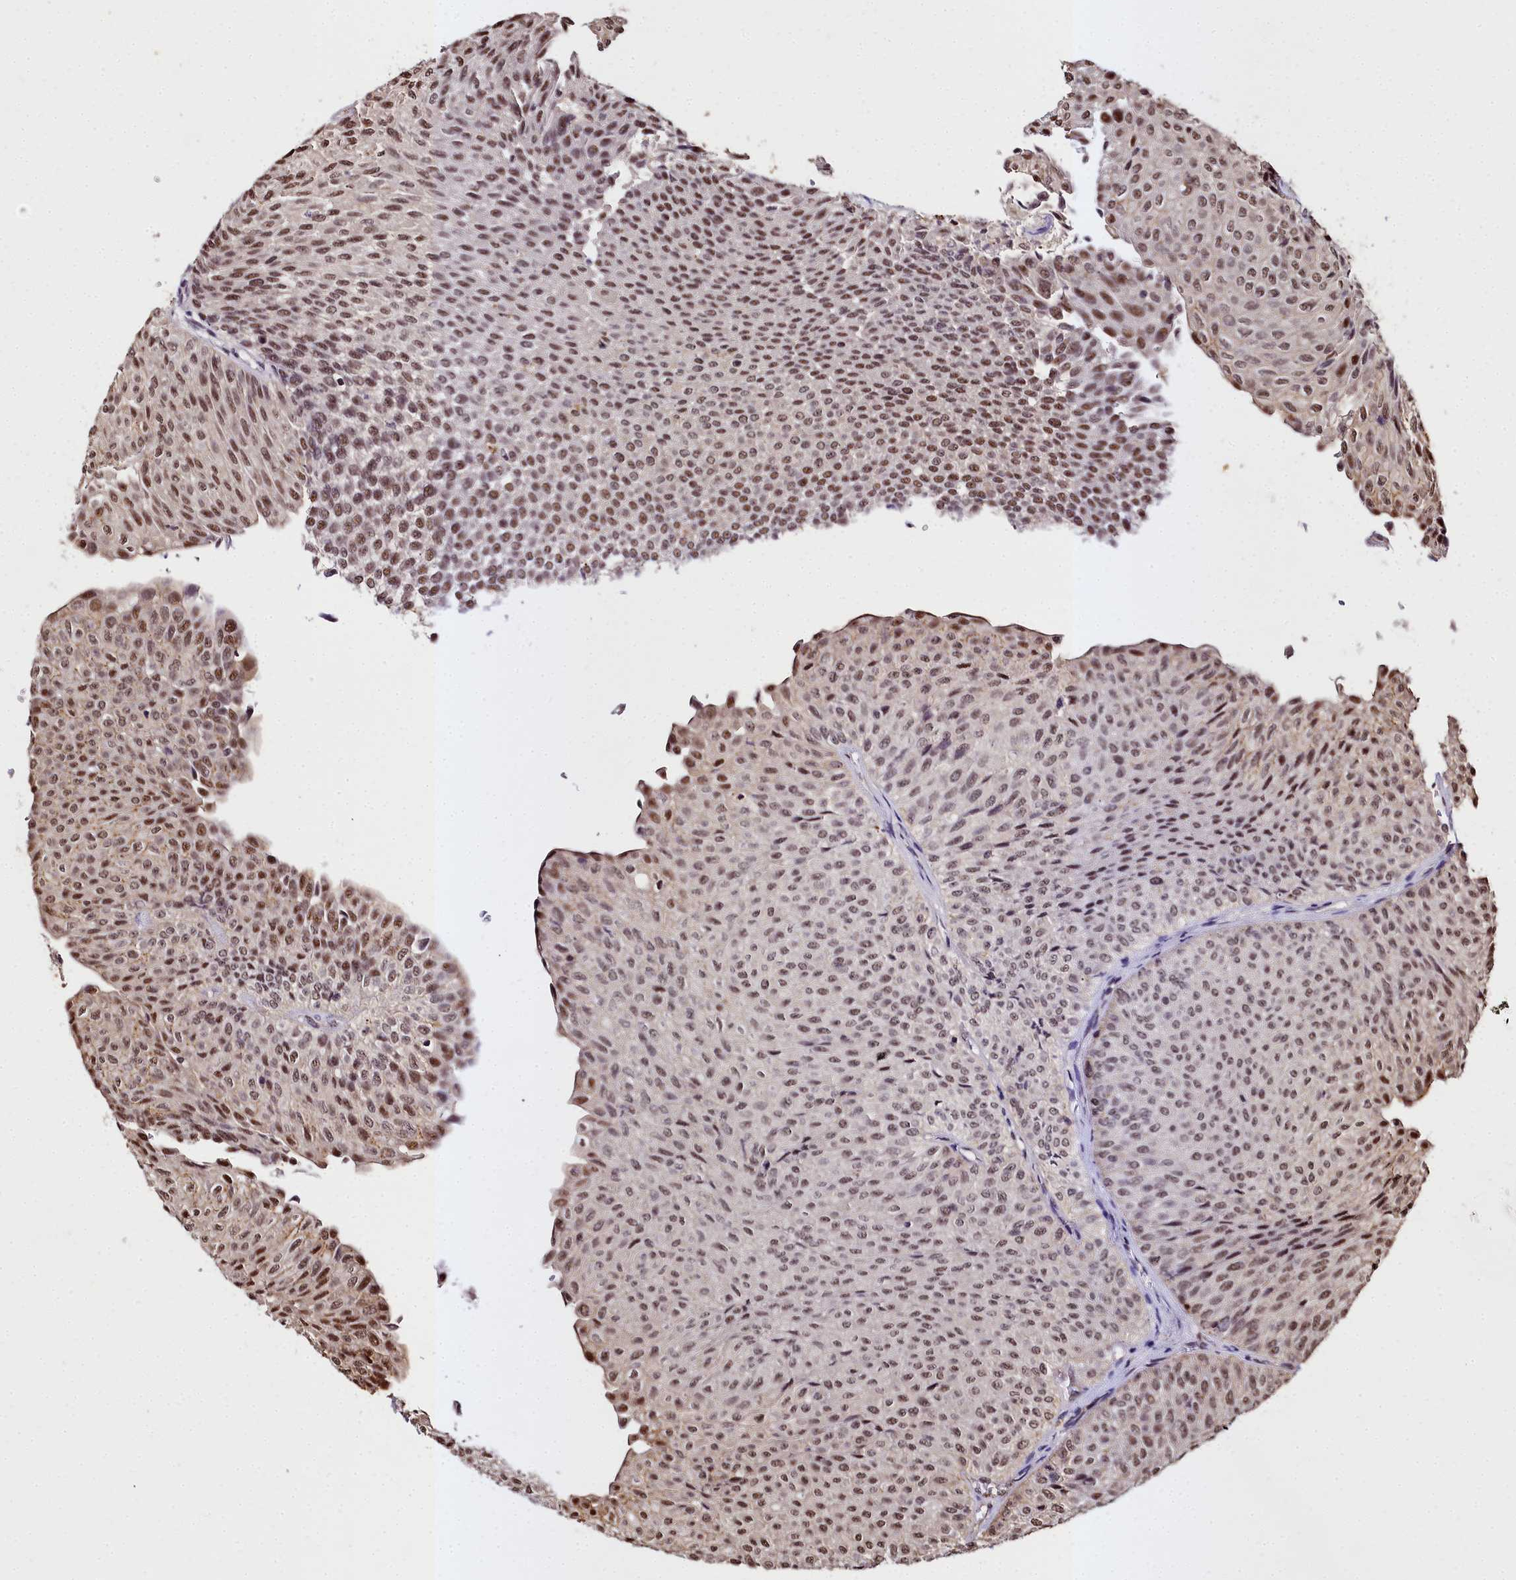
{"staining": {"intensity": "moderate", "quantity": ">75%", "location": "nuclear"}, "tissue": "urothelial cancer", "cell_type": "Tumor cells", "image_type": "cancer", "snomed": [{"axis": "morphology", "description": "Urothelial carcinoma, Low grade"}, {"axis": "topography", "description": "Urinary bladder"}], "caption": "This is an image of IHC staining of low-grade urothelial carcinoma, which shows moderate staining in the nuclear of tumor cells.", "gene": "PPP4C", "patient": {"sex": "male", "age": 78}}